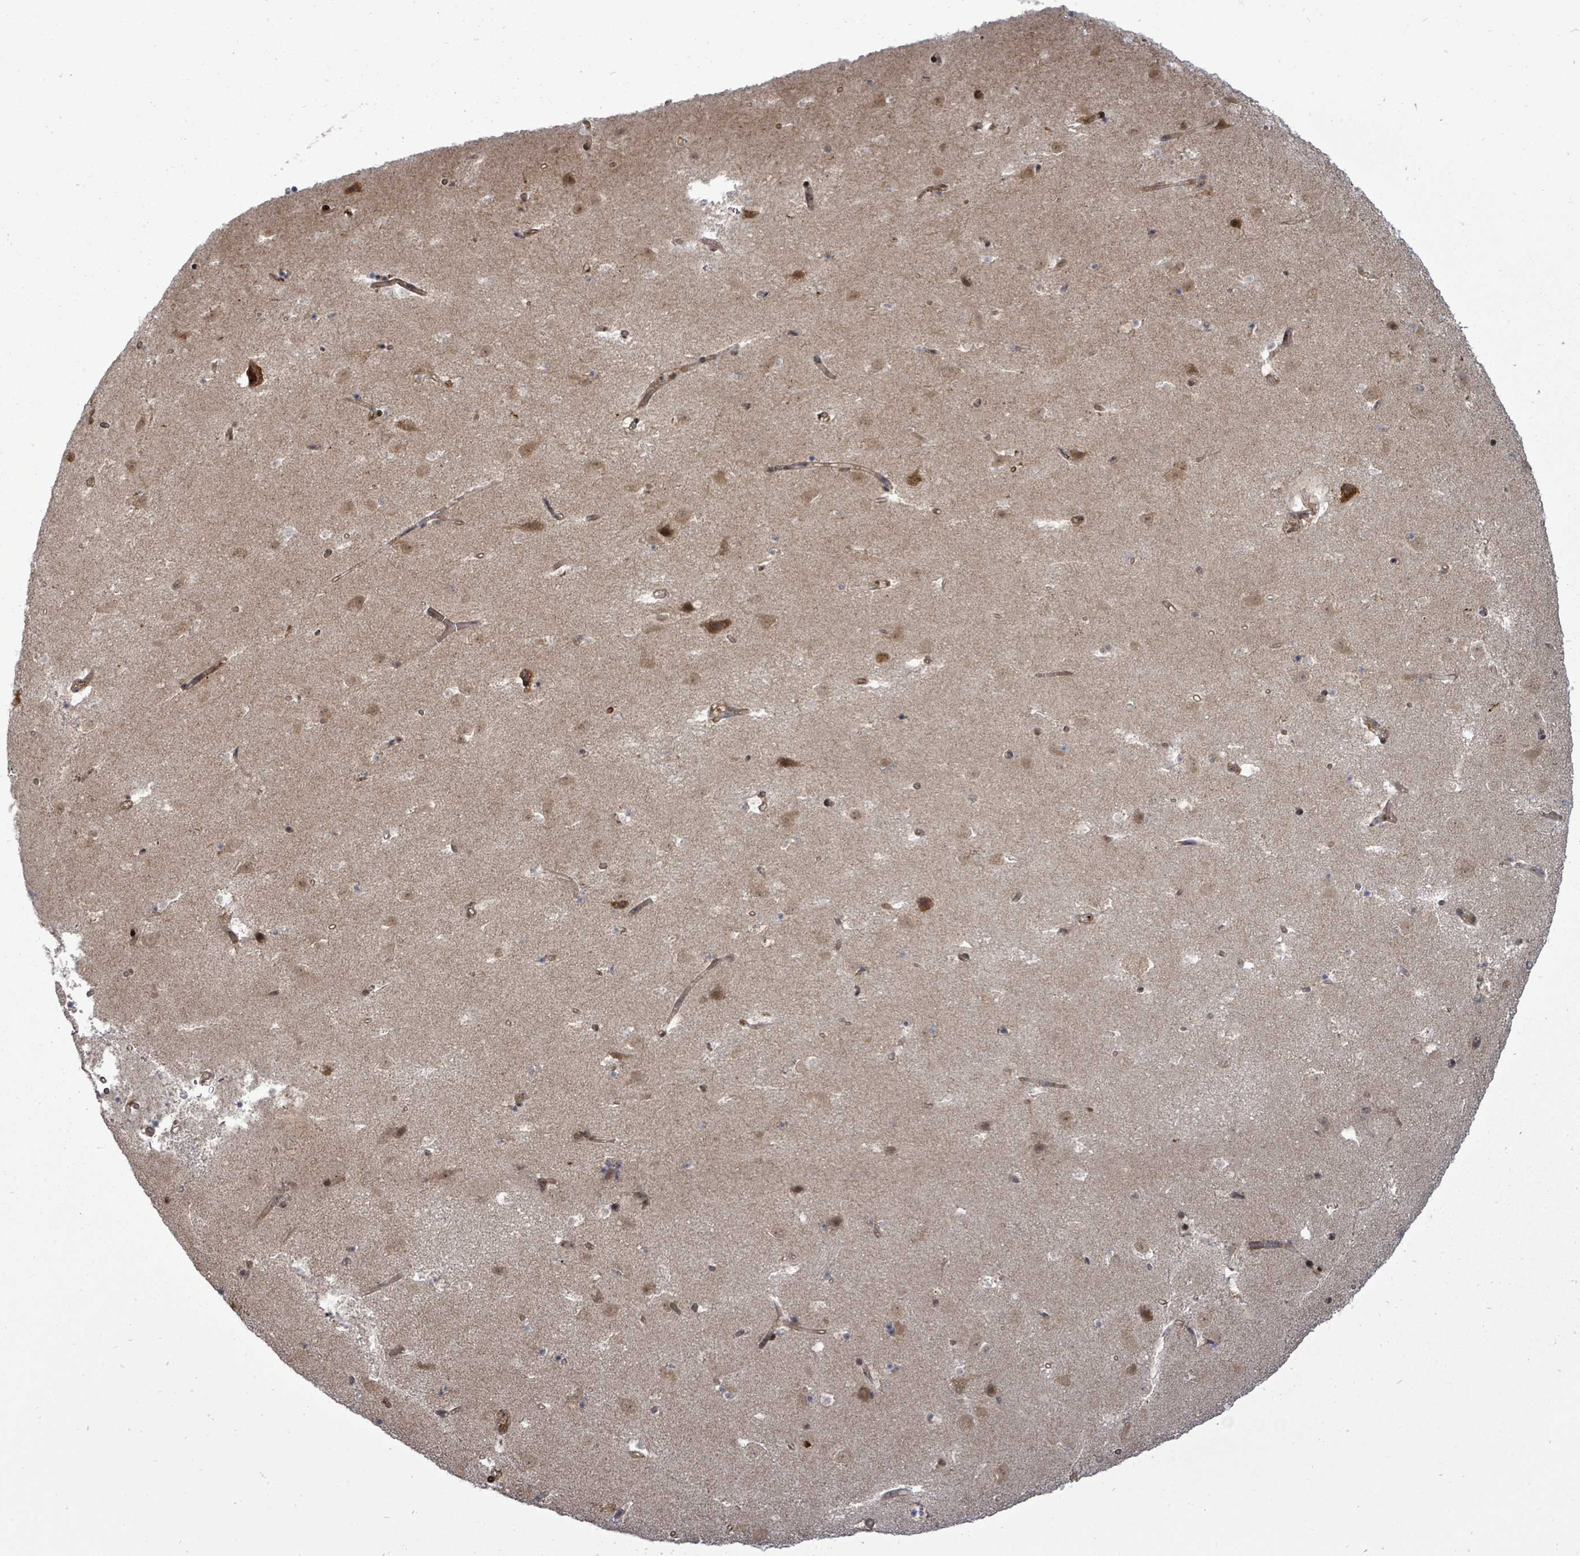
{"staining": {"intensity": "moderate", "quantity": "<25%", "location": "cytoplasmic/membranous"}, "tissue": "caudate", "cell_type": "Glial cells", "image_type": "normal", "snomed": [{"axis": "morphology", "description": "Normal tissue, NOS"}, {"axis": "topography", "description": "Lateral ventricle wall"}], "caption": "Immunohistochemical staining of unremarkable human caudate reveals <25% levels of moderate cytoplasmic/membranous protein positivity in approximately <25% of glial cells. The protein of interest is shown in brown color, while the nuclei are stained blue.", "gene": "EIF3CL", "patient": {"sex": "male", "age": 58}}